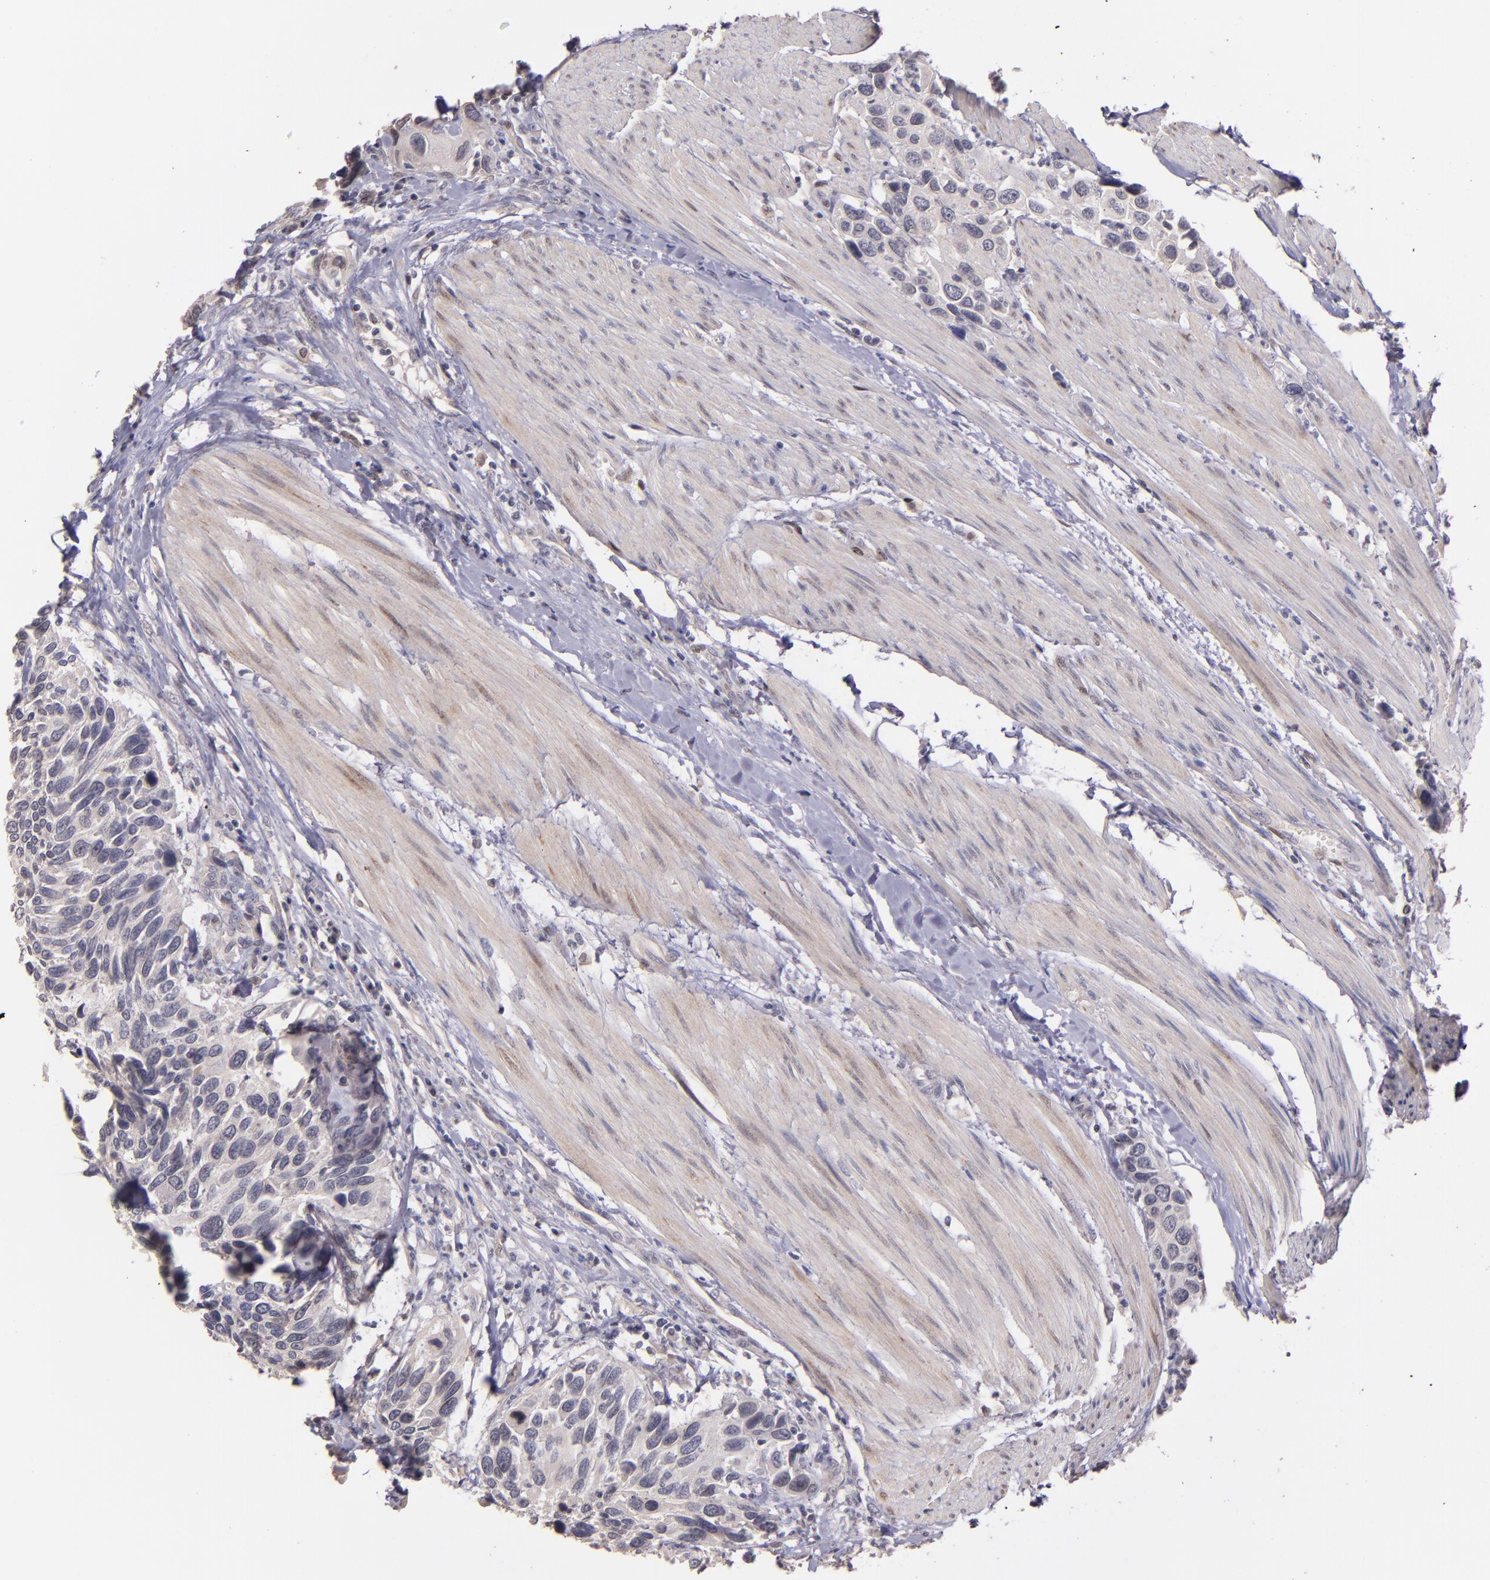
{"staining": {"intensity": "weak", "quantity": "25%-75%", "location": "cytoplasmic/membranous,nuclear"}, "tissue": "urothelial cancer", "cell_type": "Tumor cells", "image_type": "cancer", "snomed": [{"axis": "morphology", "description": "Urothelial carcinoma, High grade"}, {"axis": "topography", "description": "Urinary bladder"}], "caption": "Protein staining displays weak cytoplasmic/membranous and nuclear staining in about 25%-75% of tumor cells in urothelial carcinoma (high-grade).", "gene": "NUP62CL", "patient": {"sex": "male", "age": 66}}